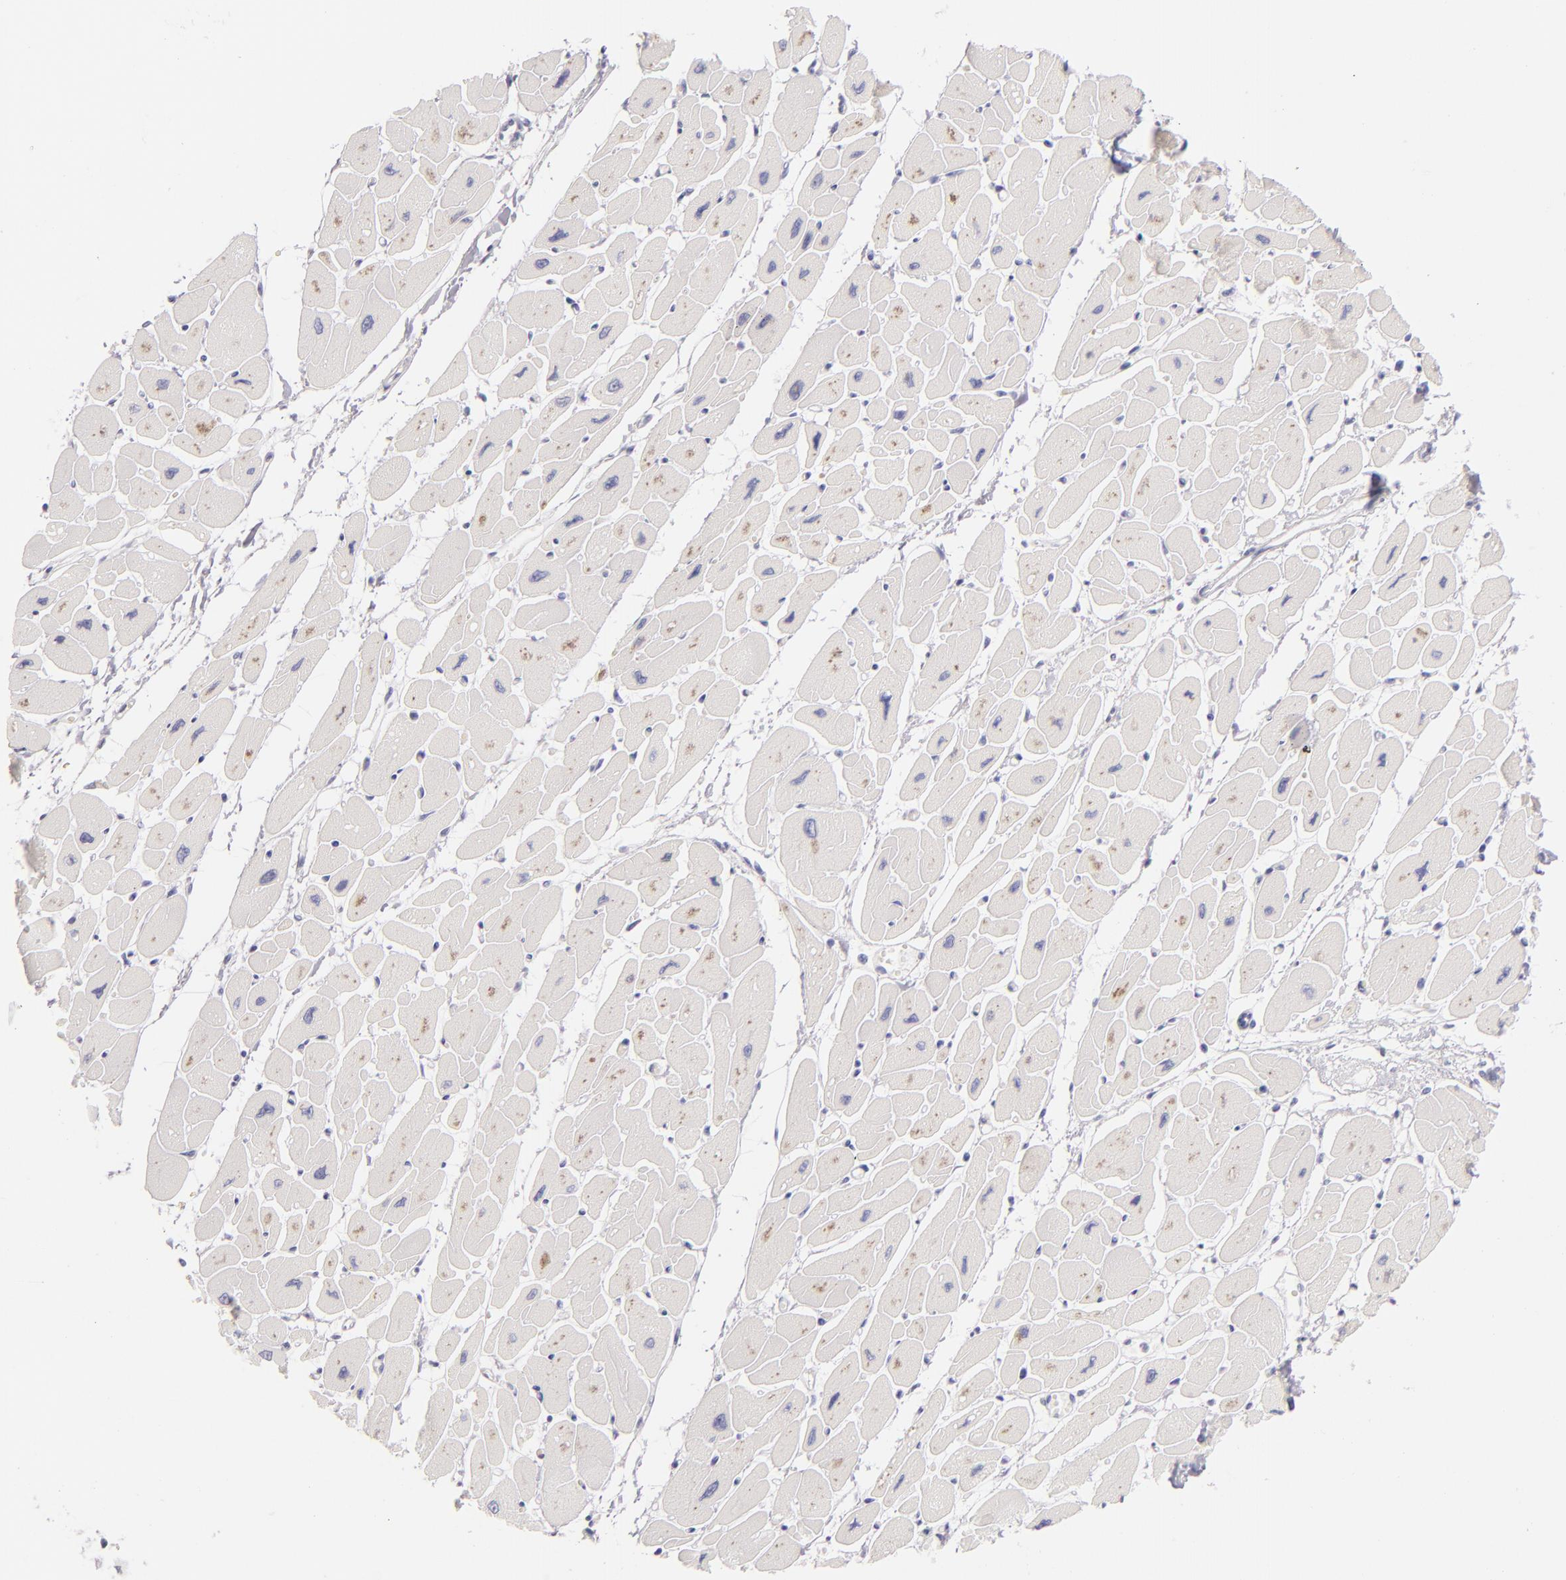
{"staining": {"intensity": "negative", "quantity": "none", "location": "none"}, "tissue": "heart muscle", "cell_type": "Cardiomyocytes", "image_type": "normal", "snomed": [{"axis": "morphology", "description": "Normal tissue, NOS"}, {"axis": "topography", "description": "Heart"}], "caption": "Immunohistochemical staining of normal human heart muscle demonstrates no significant staining in cardiomyocytes. (DAB (3,3'-diaminobenzidine) IHC with hematoxylin counter stain).", "gene": "CD207", "patient": {"sex": "female", "age": 54}}